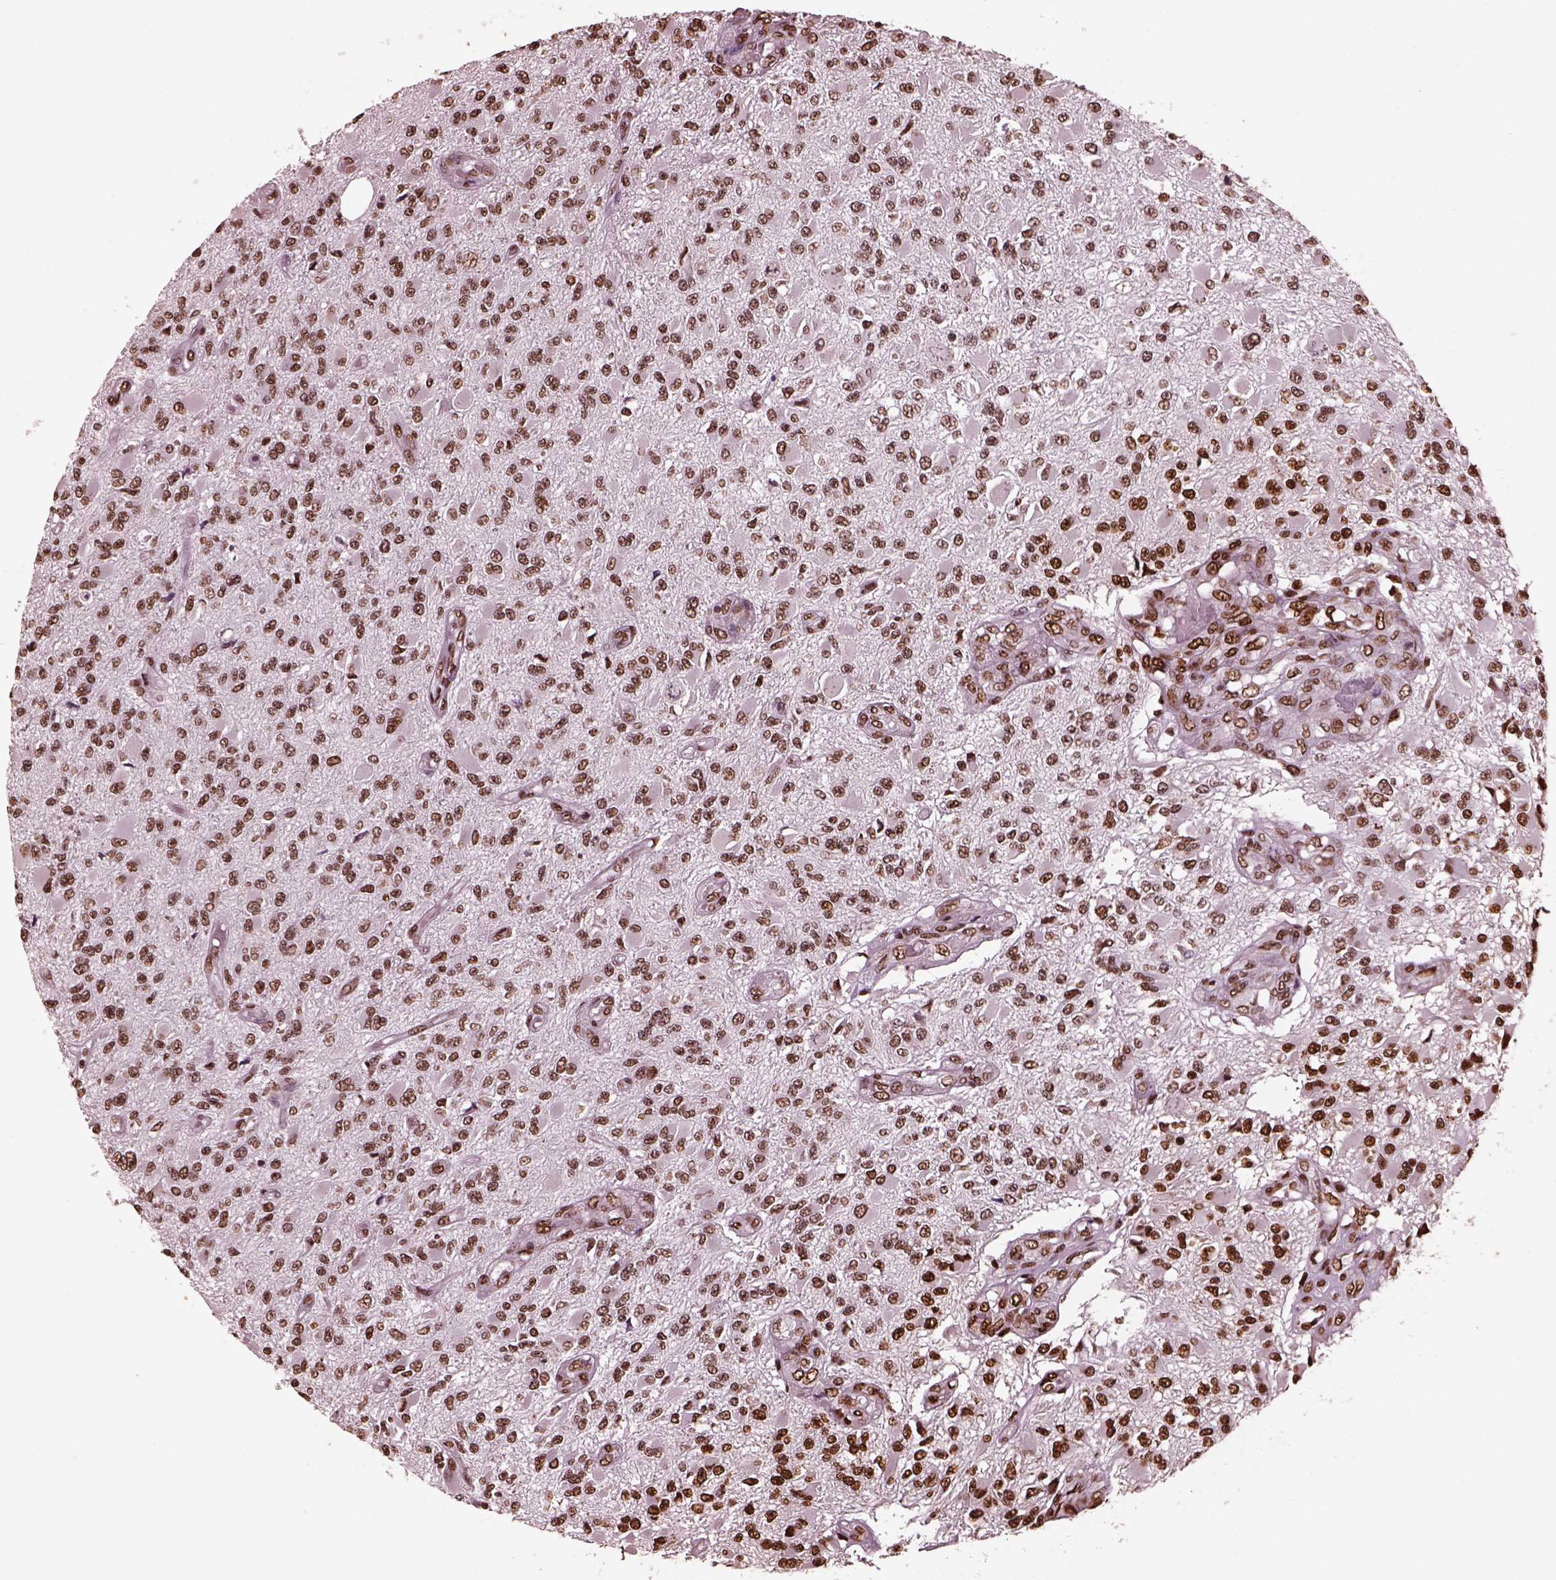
{"staining": {"intensity": "strong", "quantity": ">75%", "location": "nuclear"}, "tissue": "glioma", "cell_type": "Tumor cells", "image_type": "cancer", "snomed": [{"axis": "morphology", "description": "Glioma, malignant, High grade"}, {"axis": "topography", "description": "Brain"}], "caption": "This histopathology image reveals IHC staining of human malignant high-grade glioma, with high strong nuclear positivity in approximately >75% of tumor cells.", "gene": "NSD1", "patient": {"sex": "female", "age": 63}}